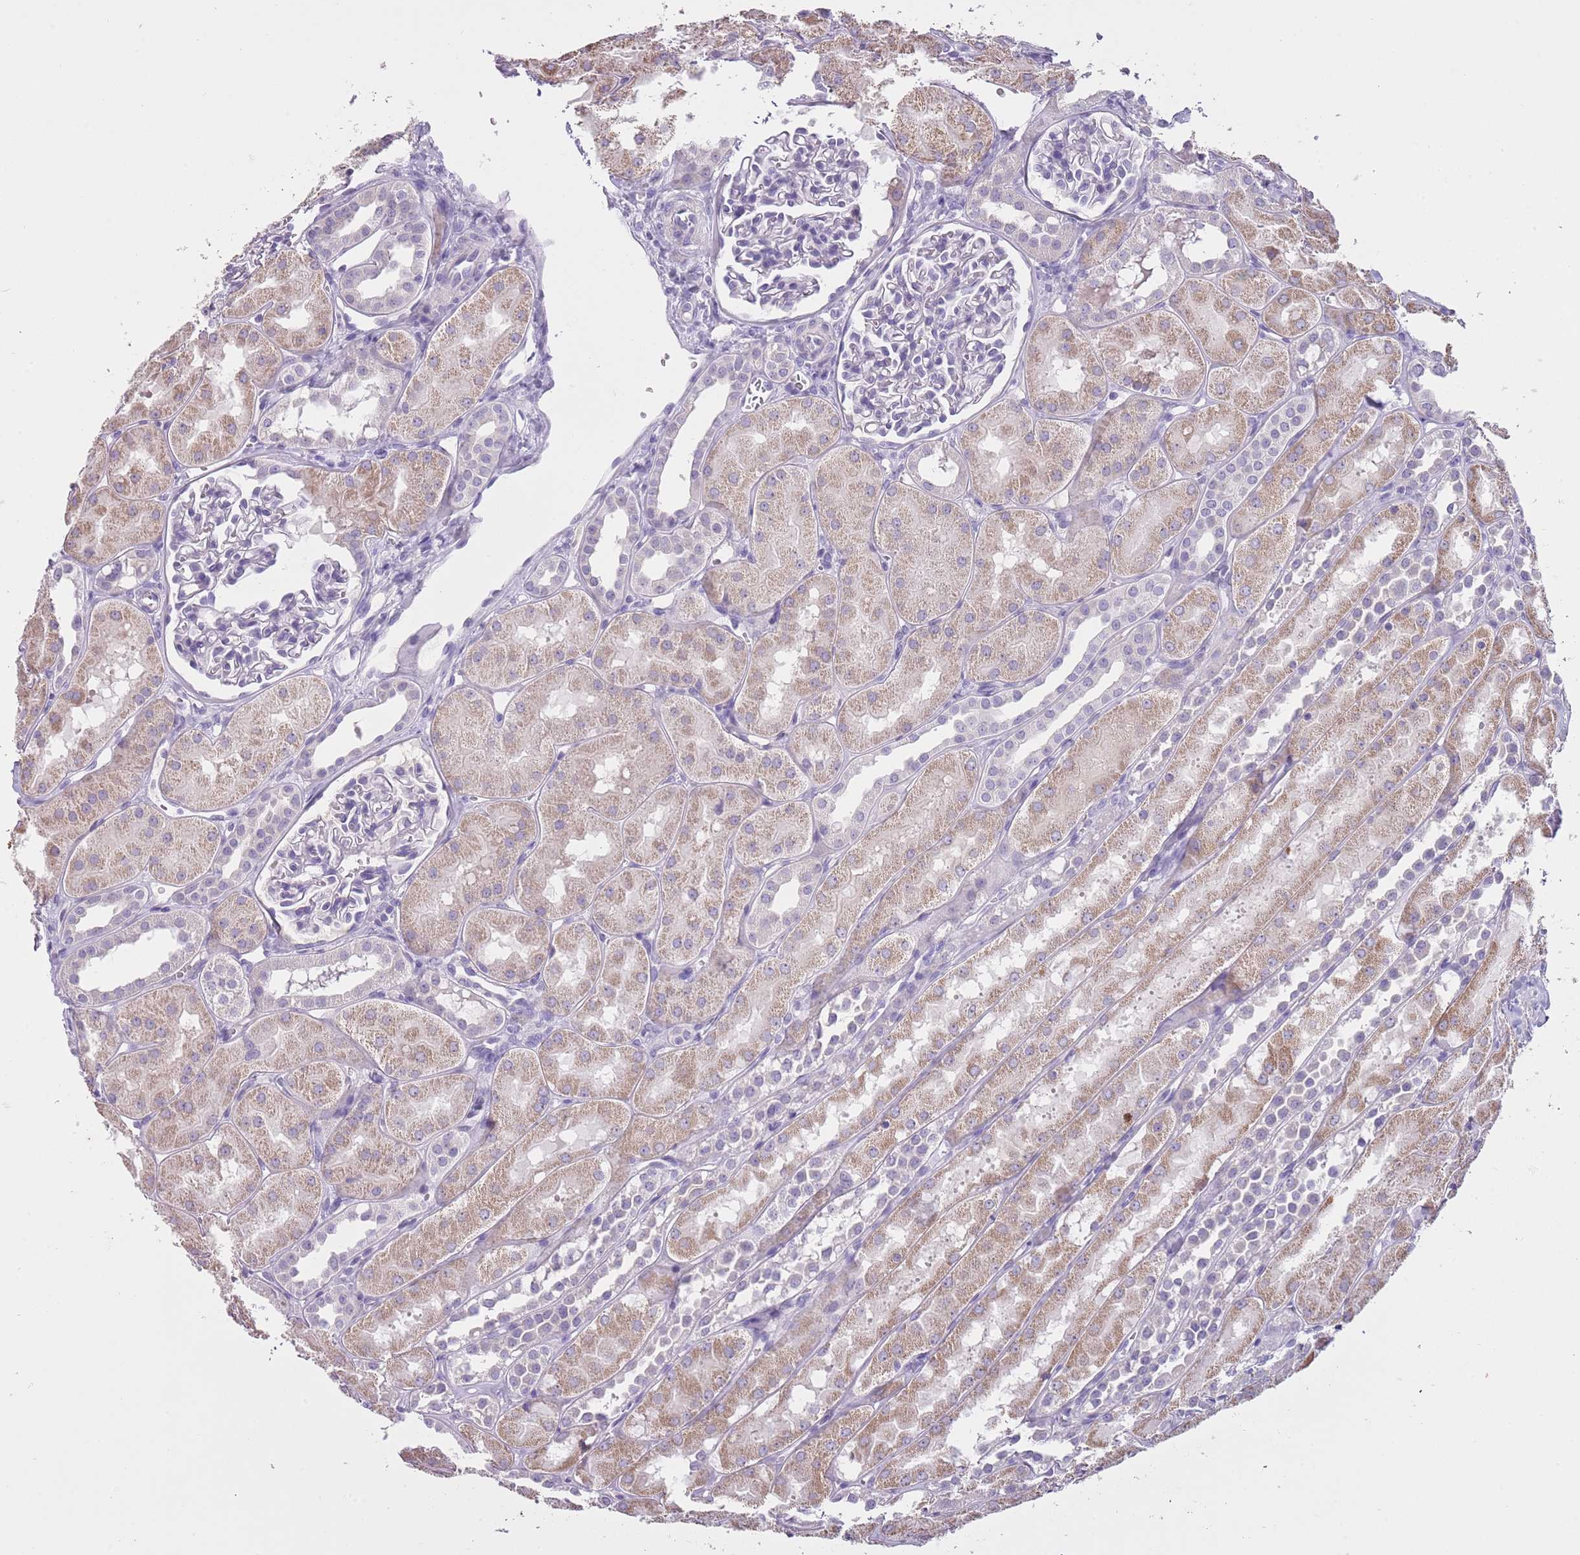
{"staining": {"intensity": "negative", "quantity": "none", "location": "none"}, "tissue": "kidney", "cell_type": "Cells in glomeruli", "image_type": "normal", "snomed": [{"axis": "morphology", "description": "Normal tissue, NOS"}, {"axis": "topography", "description": "Kidney"}, {"axis": "topography", "description": "Urinary bladder"}], "caption": "The immunohistochemistry histopathology image has no significant staining in cells in glomeruli of kidney. (Stains: DAB (3,3'-diaminobenzidine) immunohistochemistry (IHC) with hematoxylin counter stain, Microscopy: brightfield microscopy at high magnification).", "gene": "SLC35E3", "patient": {"sex": "male", "age": 16}}